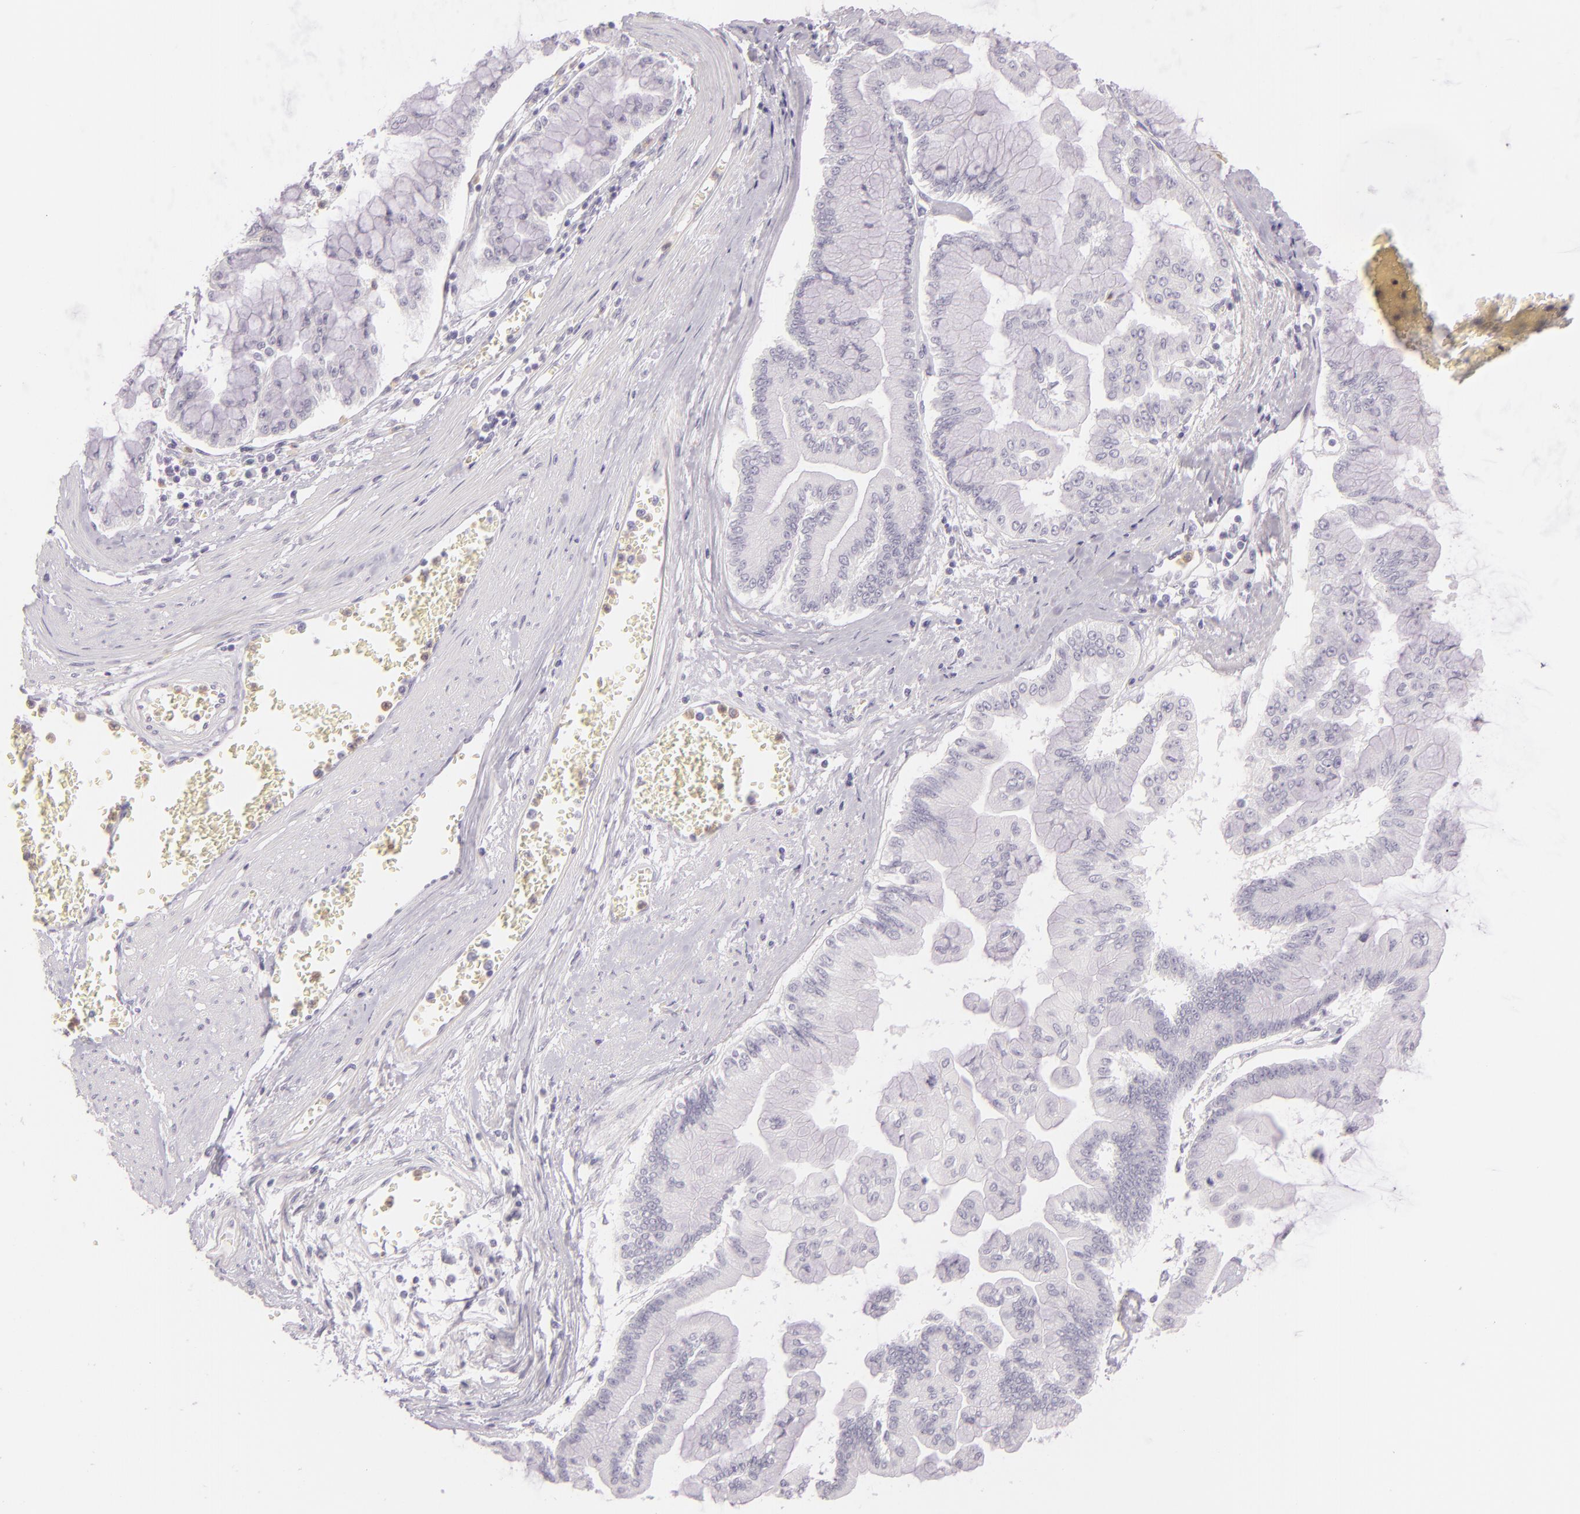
{"staining": {"intensity": "negative", "quantity": "none", "location": "none"}, "tissue": "liver cancer", "cell_type": "Tumor cells", "image_type": "cancer", "snomed": [{"axis": "morphology", "description": "Cholangiocarcinoma"}, {"axis": "topography", "description": "Liver"}], "caption": "The photomicrograph shows no staining of tumor cells in liver cancer. (Stains: DAB immunohistochemistry with hematoxylin counter stain, Microscopy: brightfield microscopy at high magnification).", "gene": "CBS", "patient": {"sex": "female", "age": 79}}